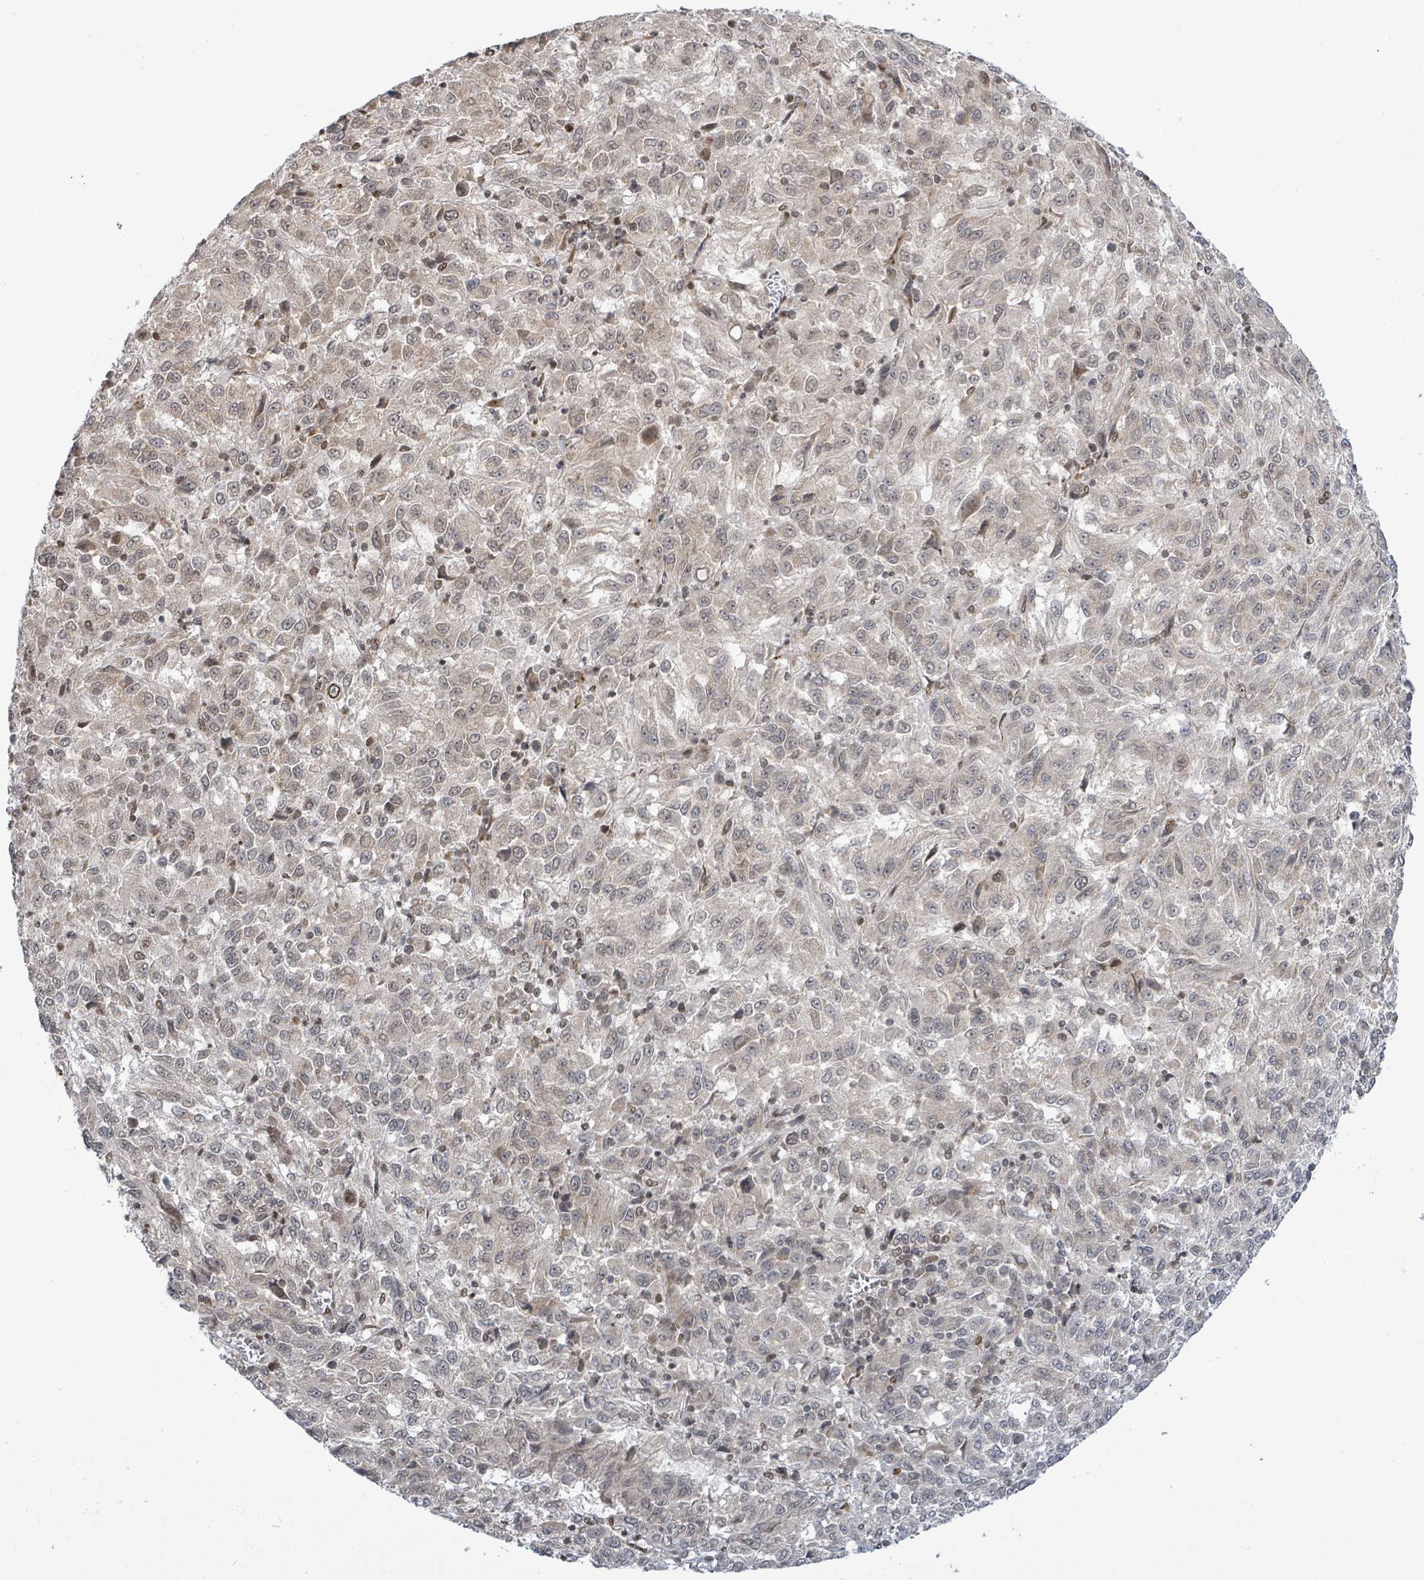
{"staining": {"intensity": "weak", "quantity": "<25%", "location": "nuclear"}, "tissue": "melanoma", "cell_type": "Tumor cells", "image_type": "cancer", "snomed": [{"axis": "morphology", "description": "Malignant melanoma, Metastatic site"}, {"axis": "topography", "description": "Lung"}], "caption": "Immunohistochemistry (IHC) histopathology image of melanoma stained for a protein (brown), which displays no positivity in tumor cells.", "gene": "SBF2", "patient": {"sex": "male", "age": 64}}